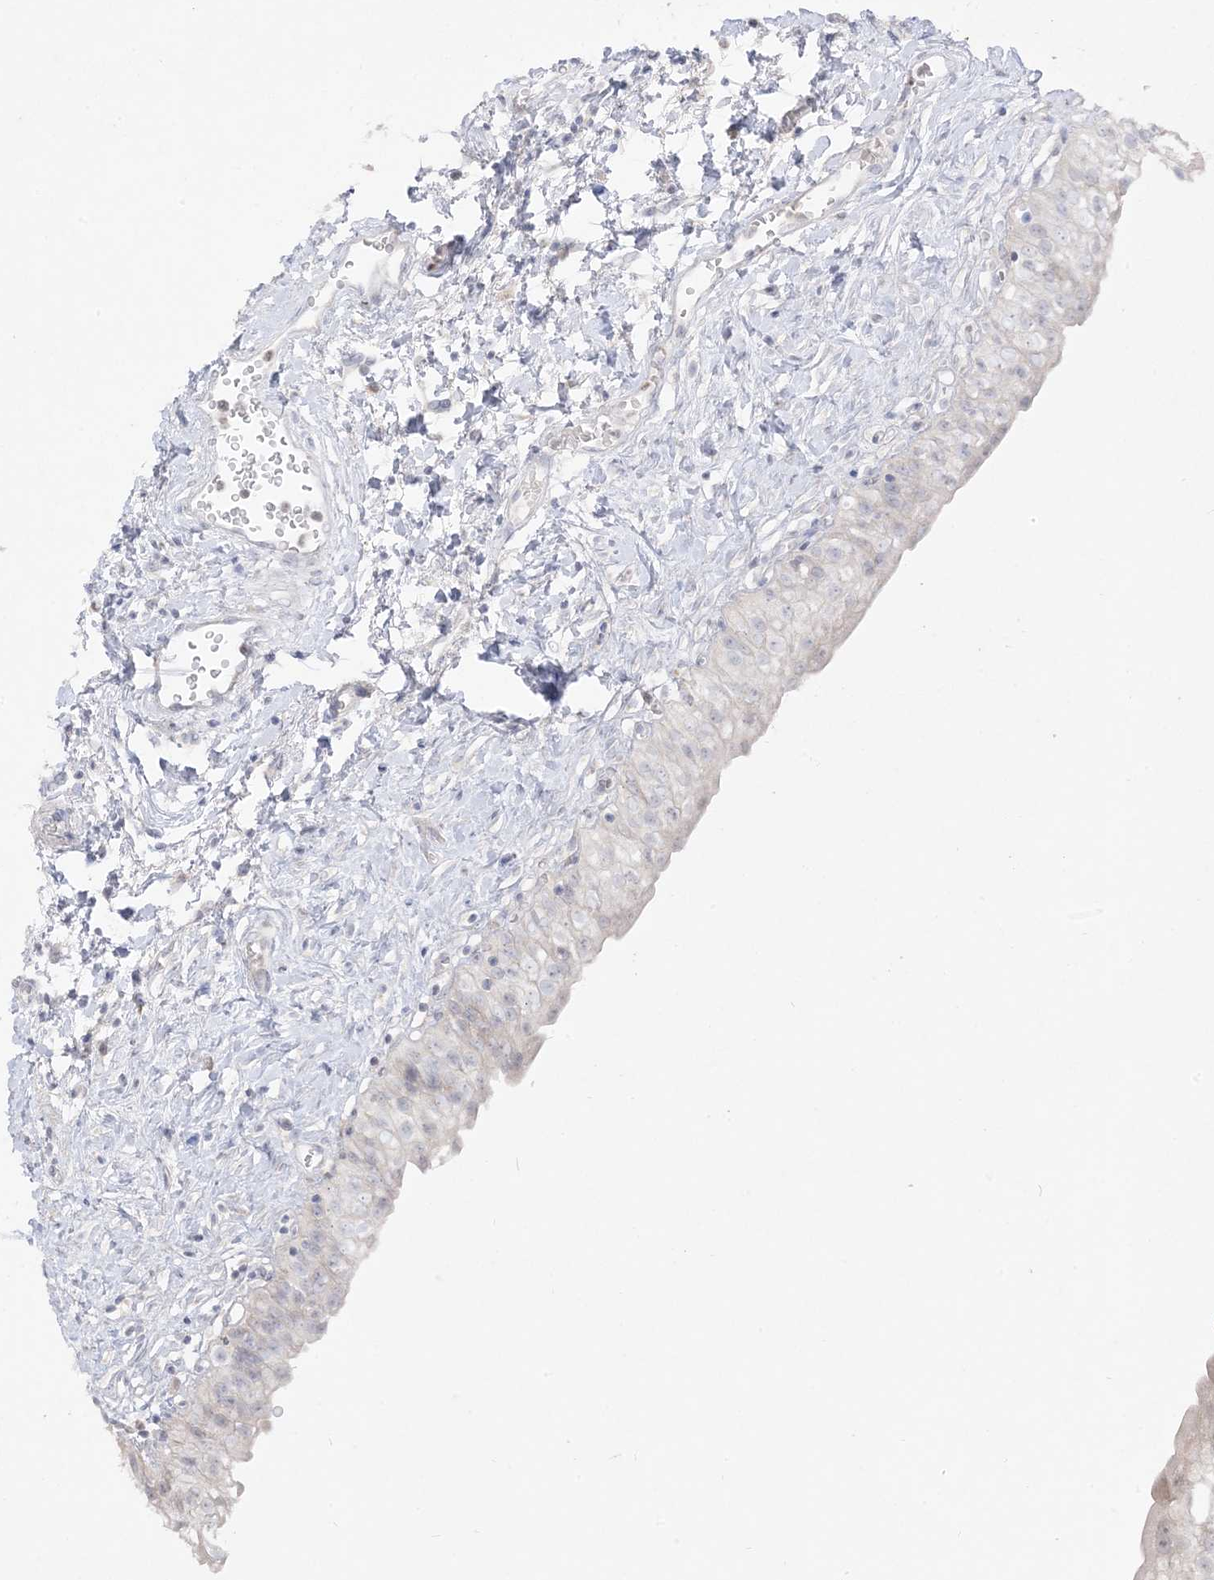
{"staining": {"intensity": "moderate", "quantity": "<25%", "location": "cytoplasmic/membranous"}, "tissue": "urinary bladder", "cell_type": "Urothelial cells", "image_type": "normal", "snomed": [{"axis": "morphology", "description": "Normal tissue, NOS"}, {"axis": "topography", "description": "Urinary bladder"}], "caption": "Benign urinary bladder displays moderate cytoplasmic/membranous positivity in about <25% of urothelial cells Nuclei are stained in blue..", "gene": "LOXL3", "patient": {"sex": "male", "age": 51}}